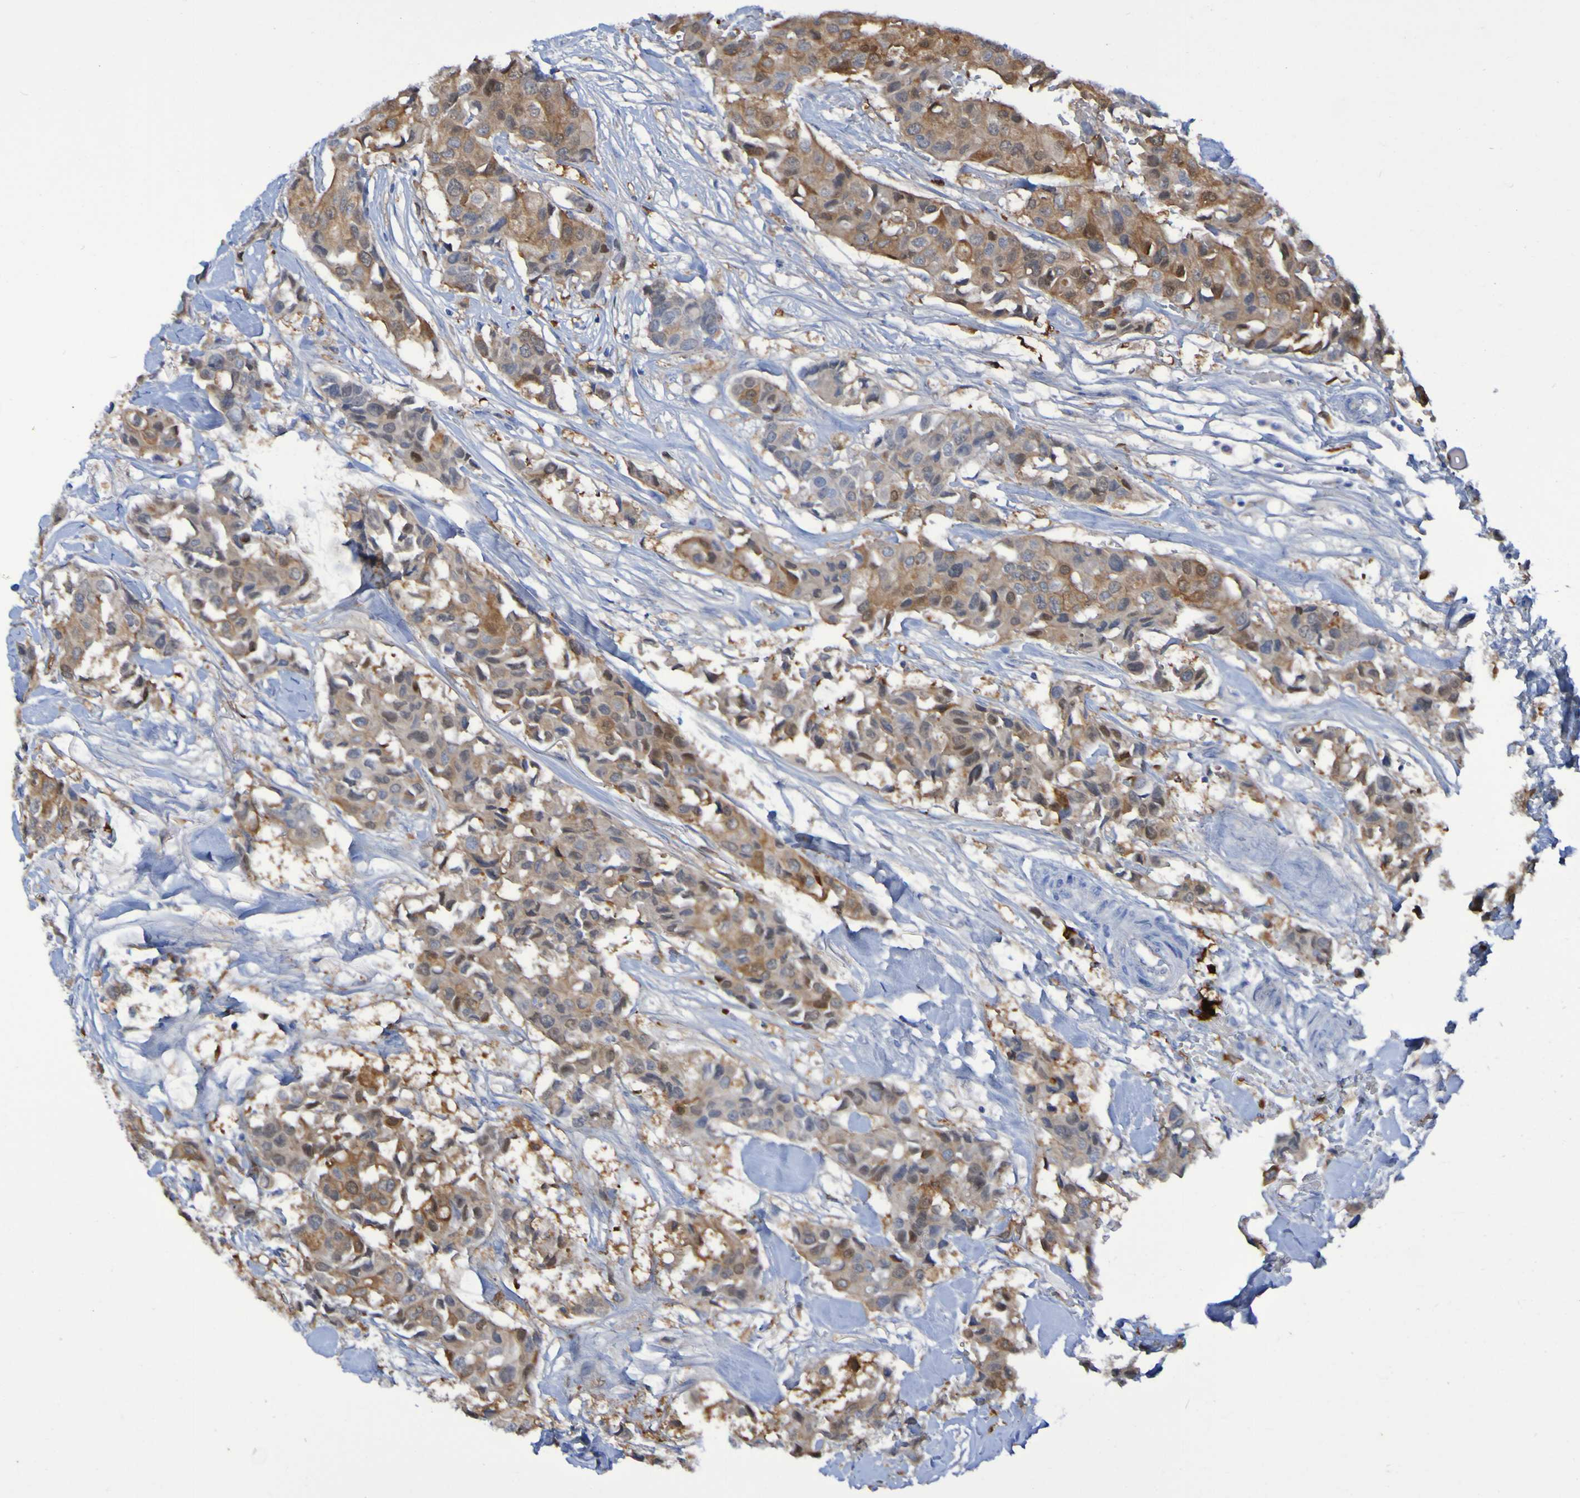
{"staining": {"intensity": "moderate", "quantity": ">75%", "location": "cytoplasmic/membranous"}, "tissue": "breast cancer", "cell_type": "Tumor cells", "image_type": "cancer", "snomed": [{"axis": "morphology", "description": "Duct carcinoma"}, {"axis": "topography", "description": "Breast"}], "caption": "Breast cancer stained for a protein displays moderate cytoplasmic/membranous positivity in tumor cells.", "gene": "MPPE1", "patient": {"sex": "female", "age": 80}}